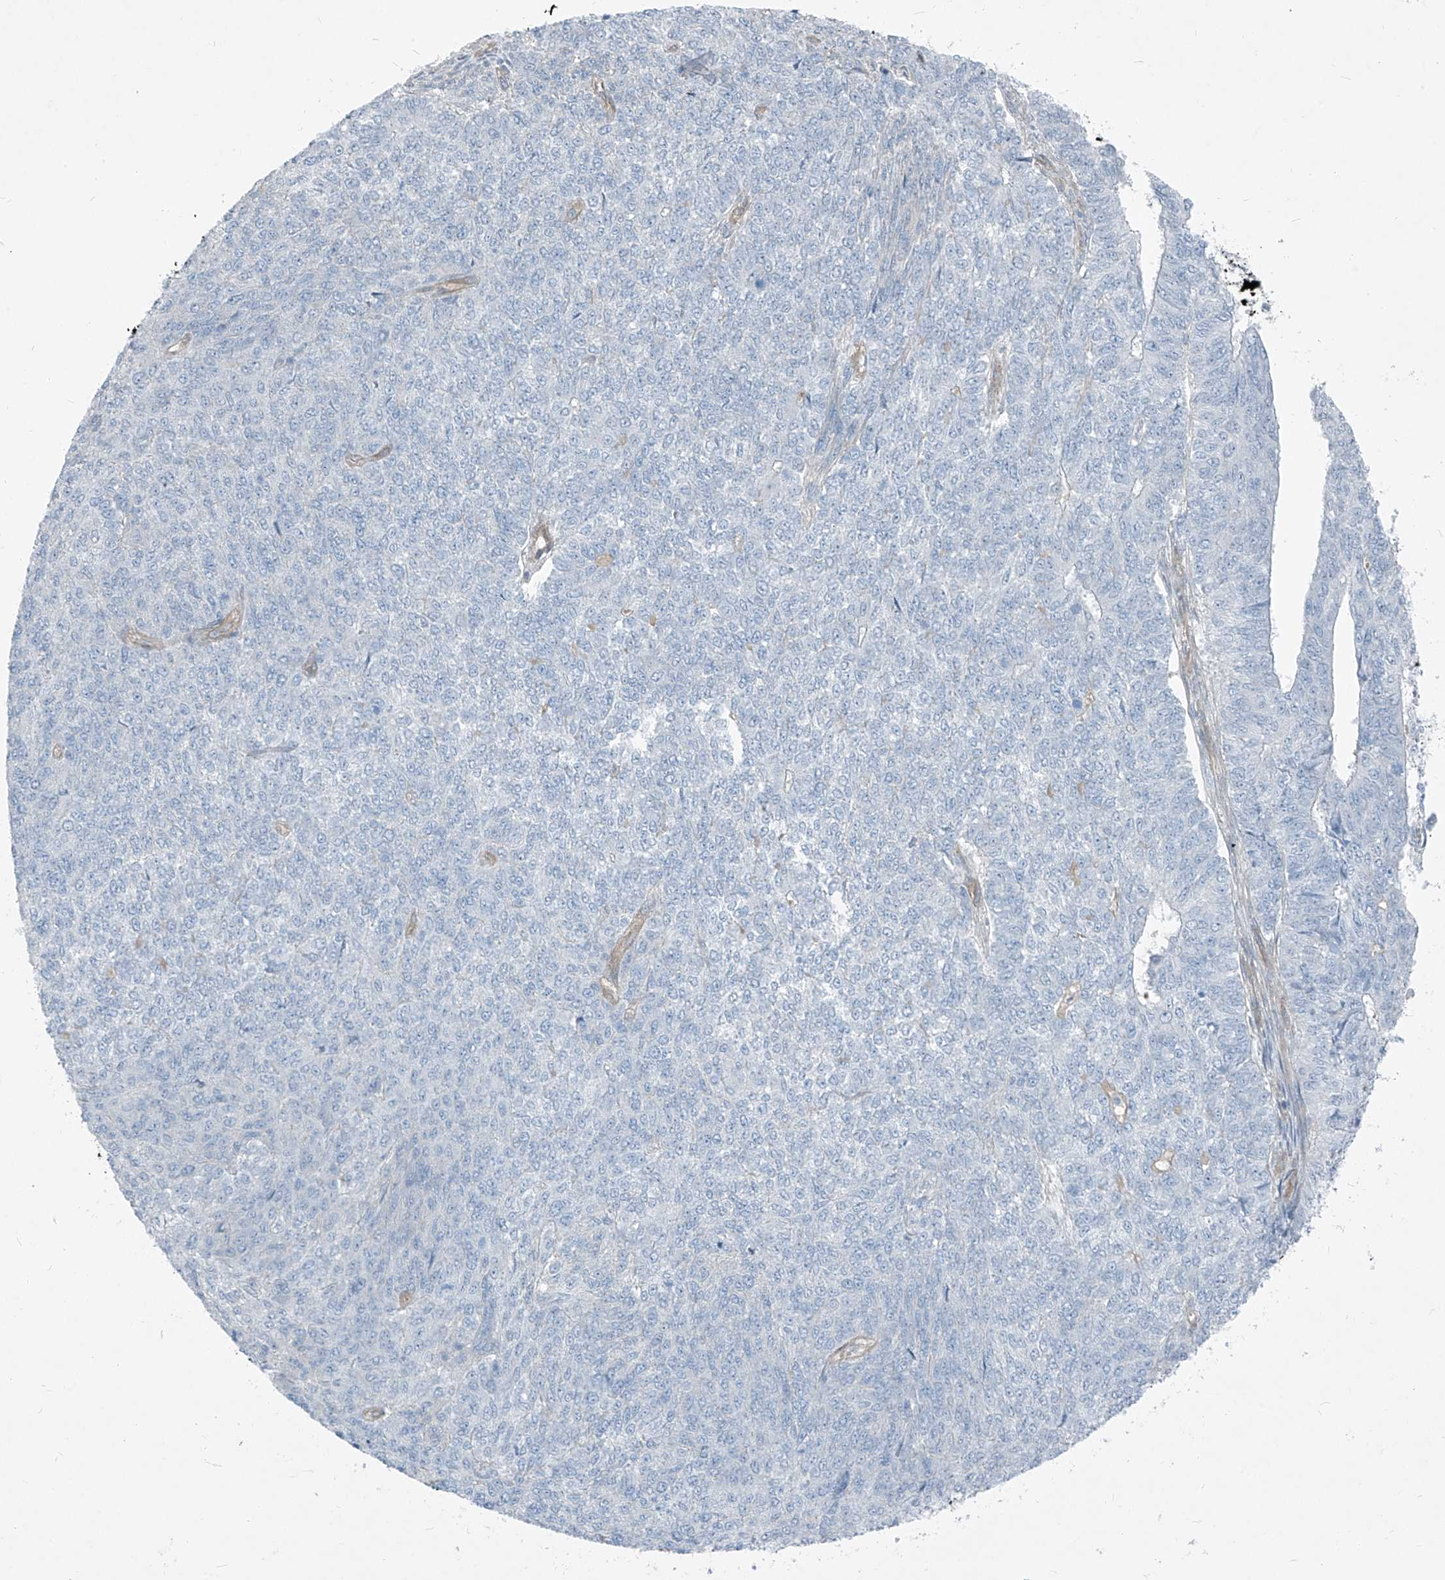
{"staining": {"intensity": "negative", "quantity": "none", "location": "none"}, "tissue": "endometrial cancer", "cell_type": "Tumor cells", "image_type": "cancer", "snomed": [{"axis": "morphology", "description": "Adenocarcinoma, NOS"}, {"axis": "topography", "description": "Endometrium"}], "caption": "This is an IHC micrograph of adenocarcinoma (endometrial). There is no expression in tumor cells.", "gene": "TNS2", "patient": {"sex": "female", "age": 32}}